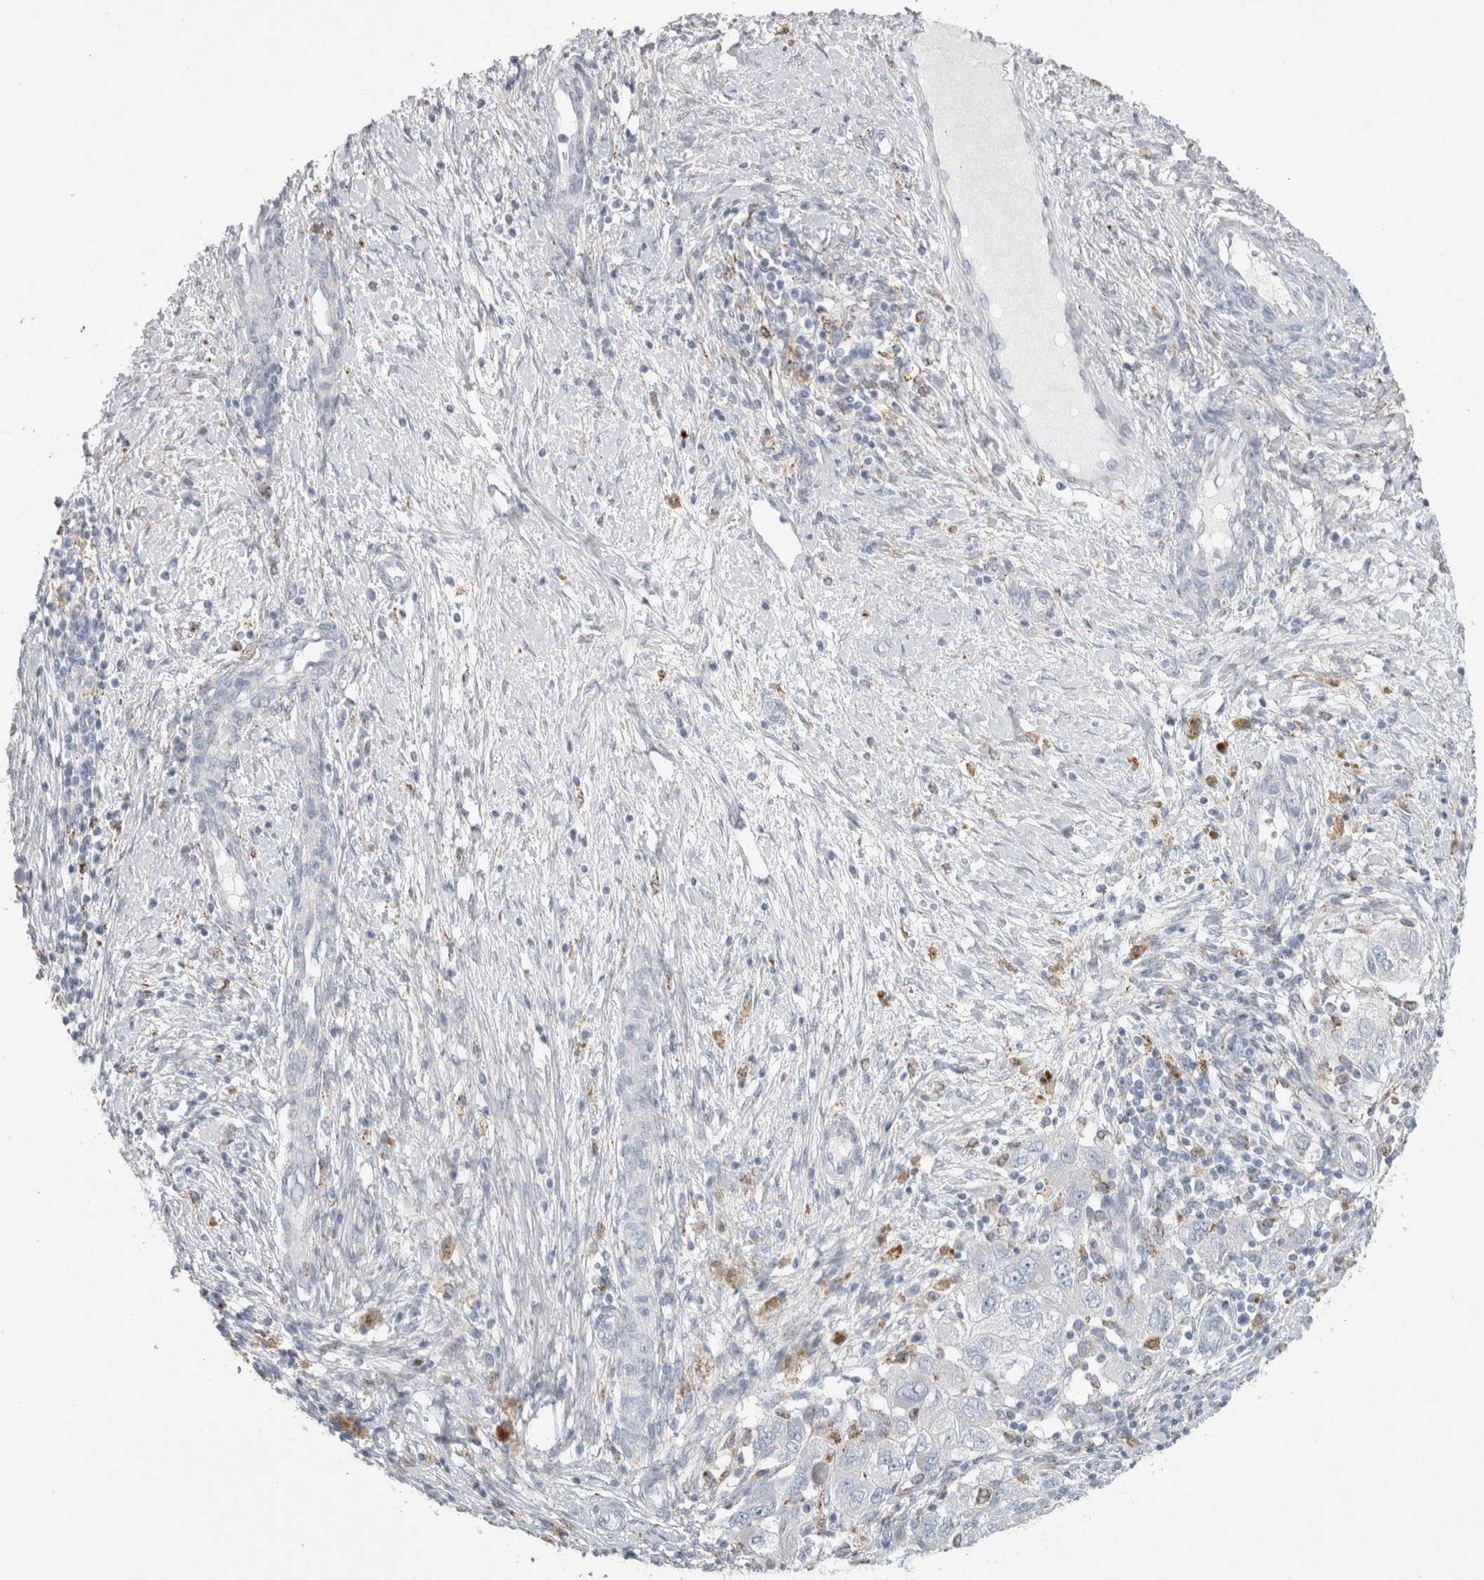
{"staining": {"intensity": "negative", "quantity": "none", "location": "none"}, "tissue": "ovarian cancer", "cell_type": "Tumor cells", "image_type": "cancer", "snomed": [{"axis": "morphology", "description": "Carcinoma, NOS"}, {"axis": "morphology", "description": "Cystadenocarcinoma, serous, NOS"}, {"axis": "topography", "description": "Ovary"}], "caption": "This is a photomicrograph of IHC staining of serous cystadenocarcinoma (ovarian), which shows no positivity in tumor cells. Nuclei are stained in blue.", "gene": "GATM", "patient": {"sex": "female", "age": 69}}